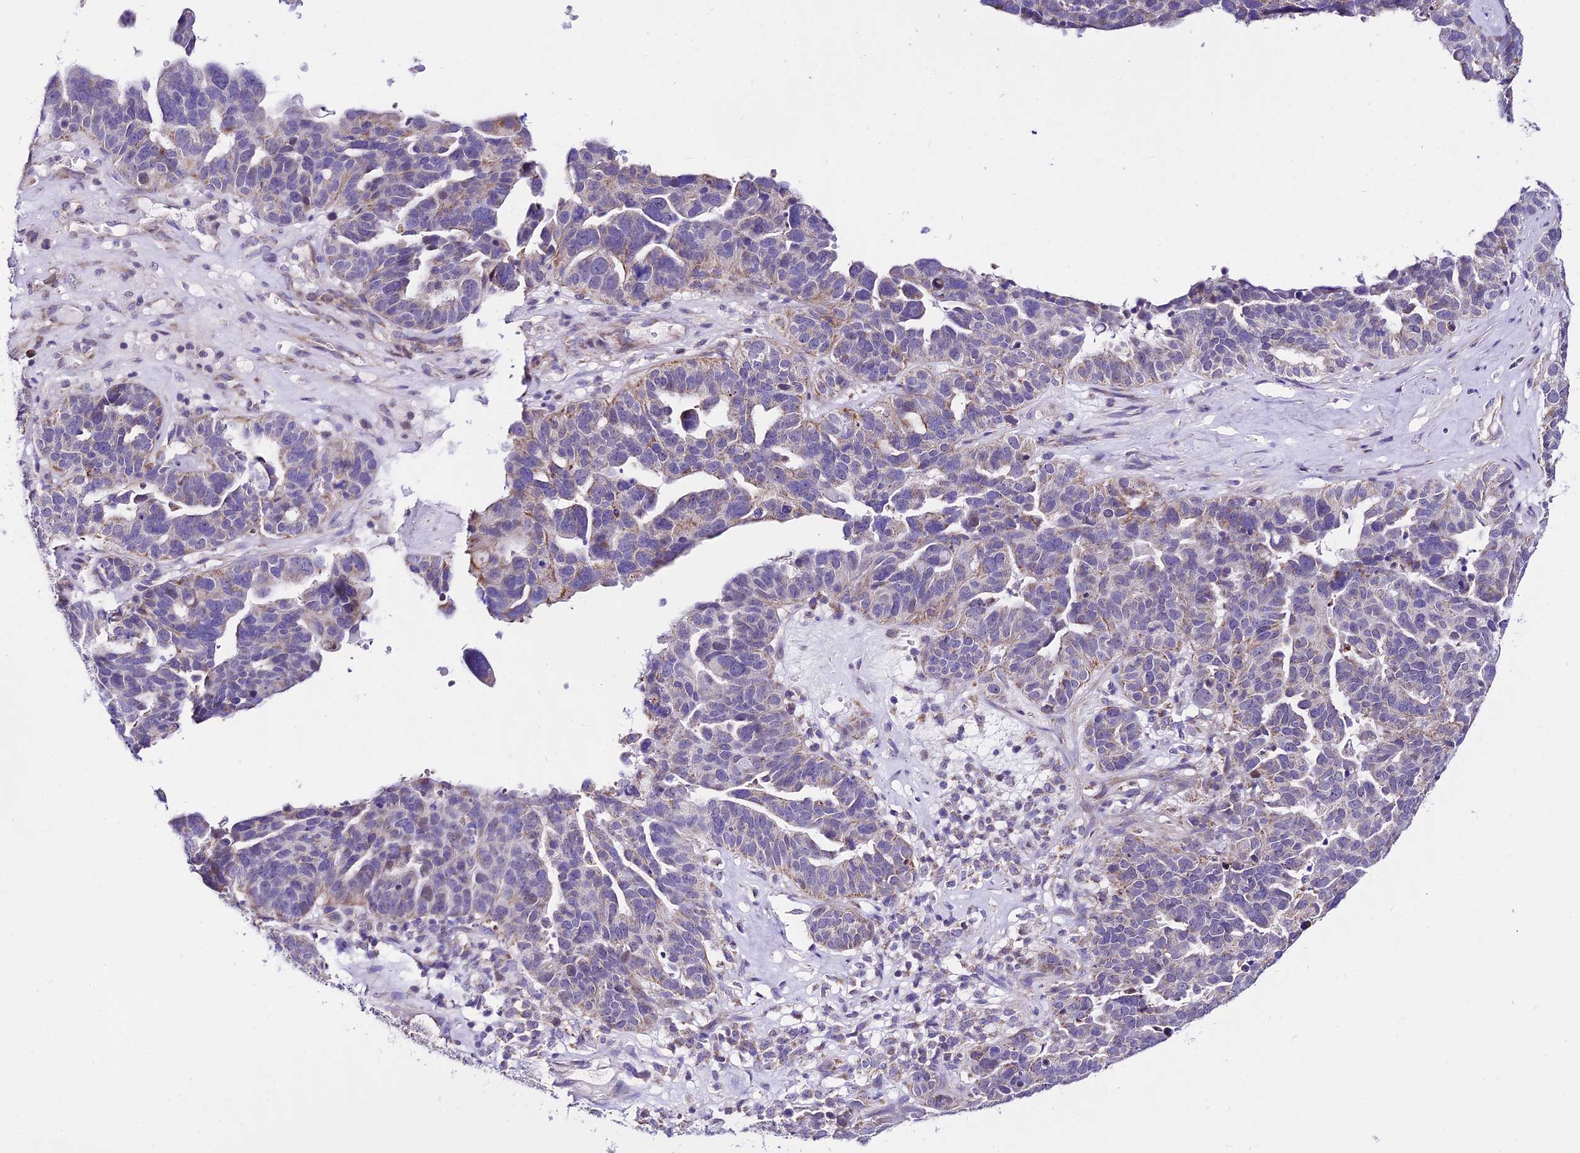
{"staining": {"intensity": "weak", "quantity": "25%-75%", "location": "cytoplasmic/membranous"}, "tissue": "ovarian cancer", "cell_type": "Tumor cells", "image_type": "cancer", "snomed": [{"axis": "morphology", "description": "Cystadenocarcinoma, serous, NOS"}, {"axis": "topography", "description": "Ovary"}], "caption": "Brown immunohistochemical staining in human ovarian cancer reveals weak cytoplasmic/membranous expression in approximately 25%-75% of tumor cells.", "gene": "ATP5PB", "patient": {"sex": "female", "age": 59}}